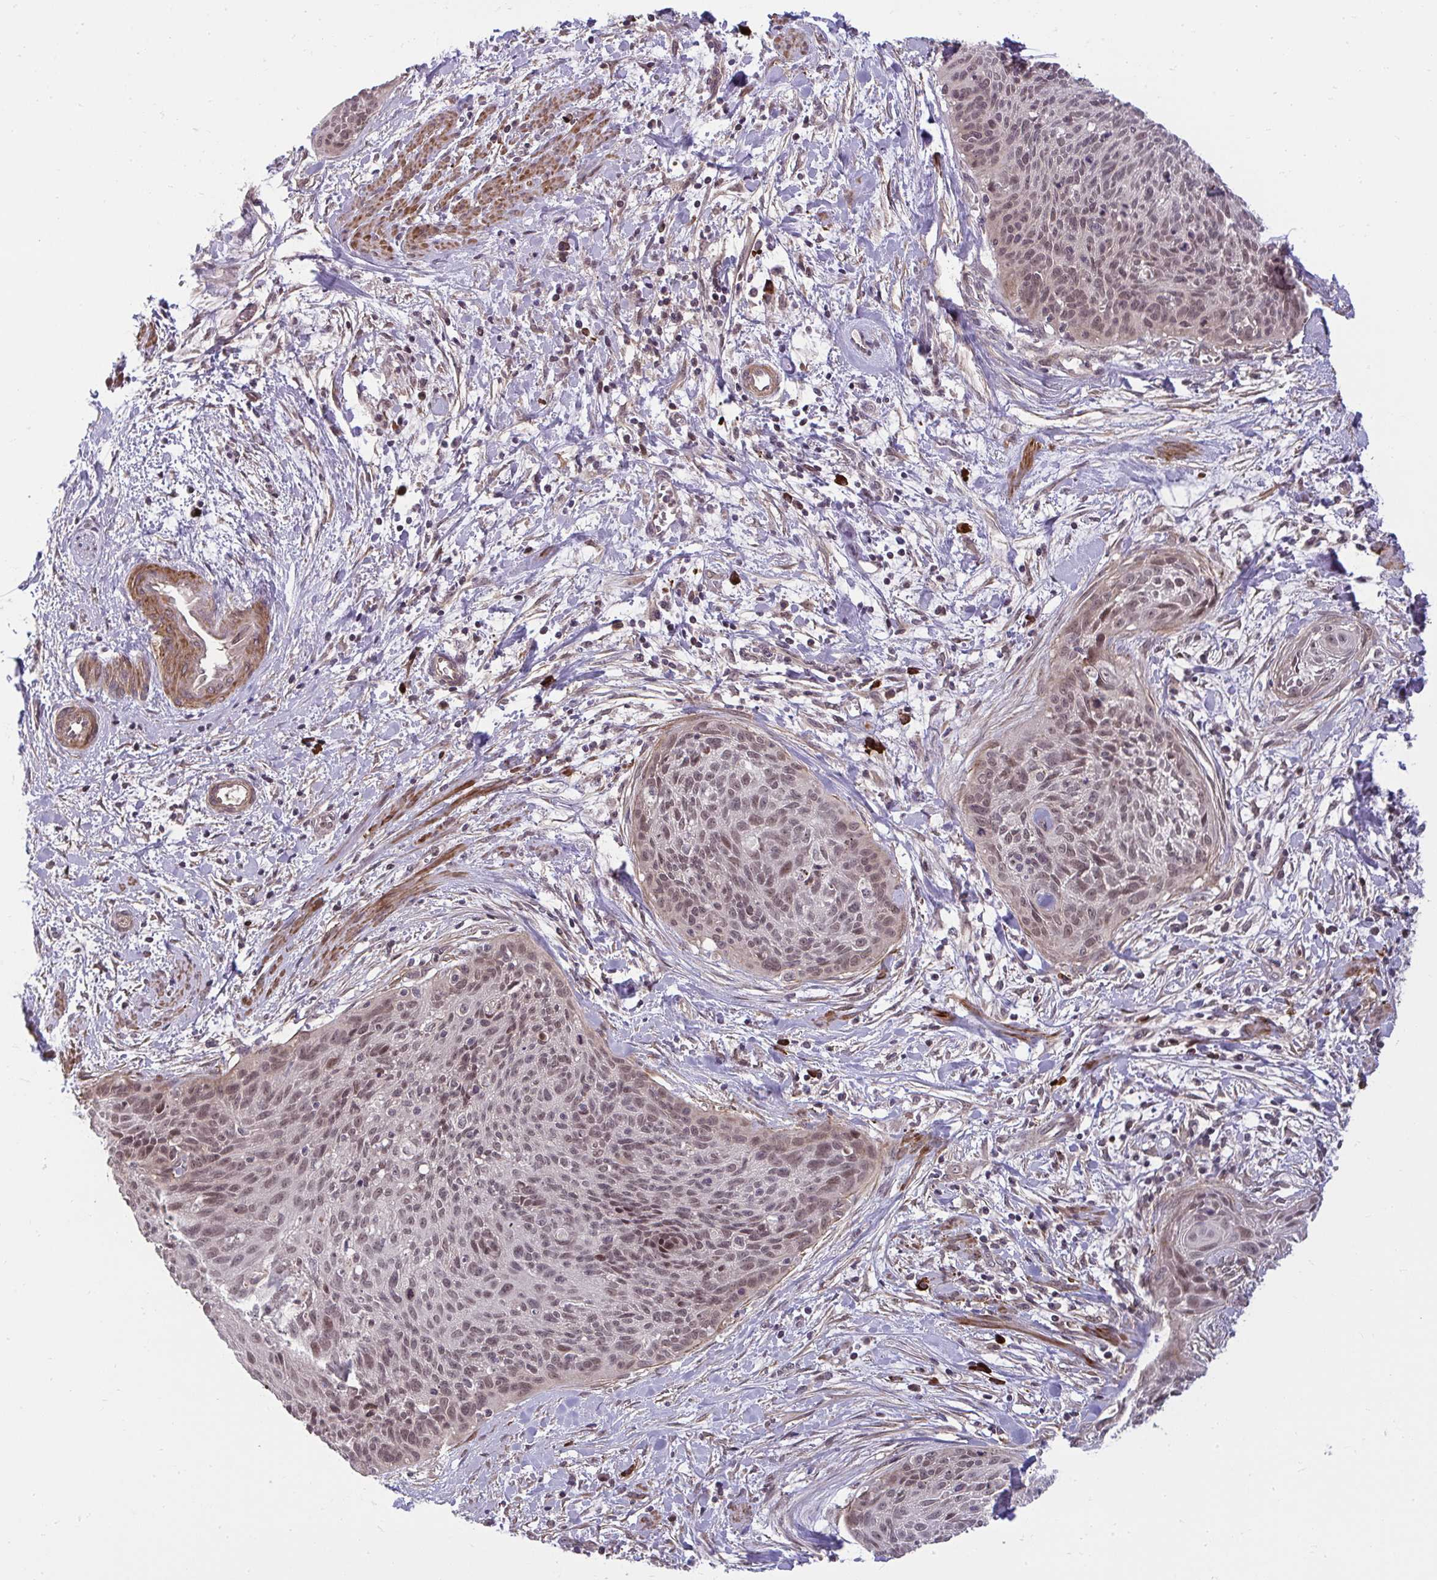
{"staining": {"intensity": "moderate", "quantity": ">75%", "location": "nuclear"}, "tissue": "cervical cancer", "cell_type": "Tumor cells", "image_type": "cancer", "snomed": [{"axis": "morphology", "description": "Squamous cell carcinoma, NOS"}, {"axis": "topography", "description": "Cervix"}], "caption": "This is an image of immunohistochemistry staining of cervical cancer, which shows moderate staining in the nuclear of tumor cells.", "gene": "ZSCAN9", "patient": {"sex": "female", "age": 55}}